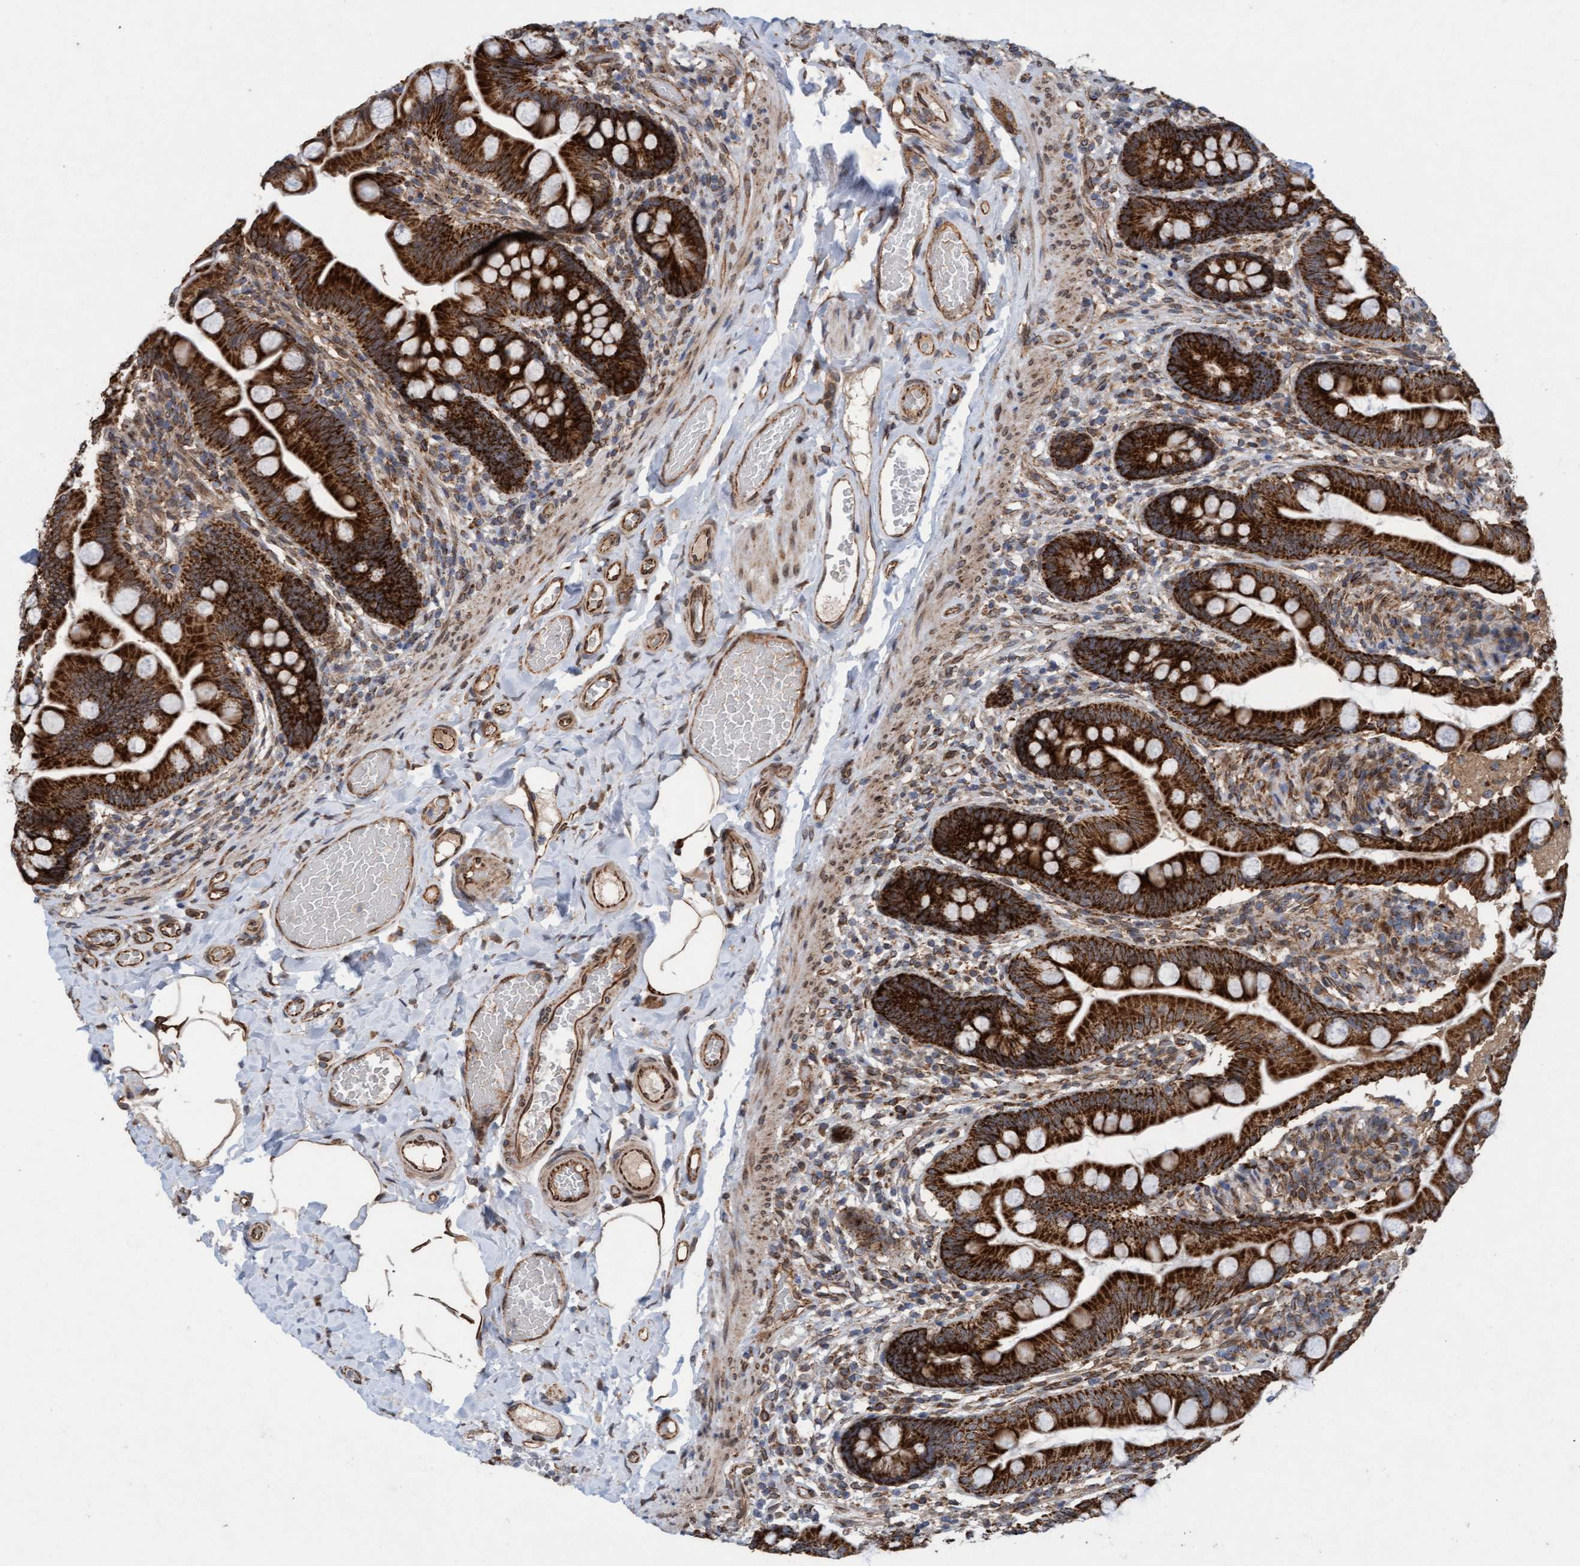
{"staining": {"intensity": "strong", "quantity": ">75%", "location": "cytoplasmic/membranous"}, "tissue": "small intestine", "cell_type": "Glandular cells", "image_type": "normal", "snomed": [{"axis": "morphology", "description": "Normal tissue, NOS"}, {"axis": "topography", "description": "Small intestine"}], "caption": "Immunohistochemical staining of benign human small intestine reveals >75% levels of strong cytoplasmic/membranous protein positivity in about >75% of glandular cells. (DAB IHC with brightfield microscopy, high magnification).", "gene": "MRPS23", "patient": {"sex": "female", "age": 56}}